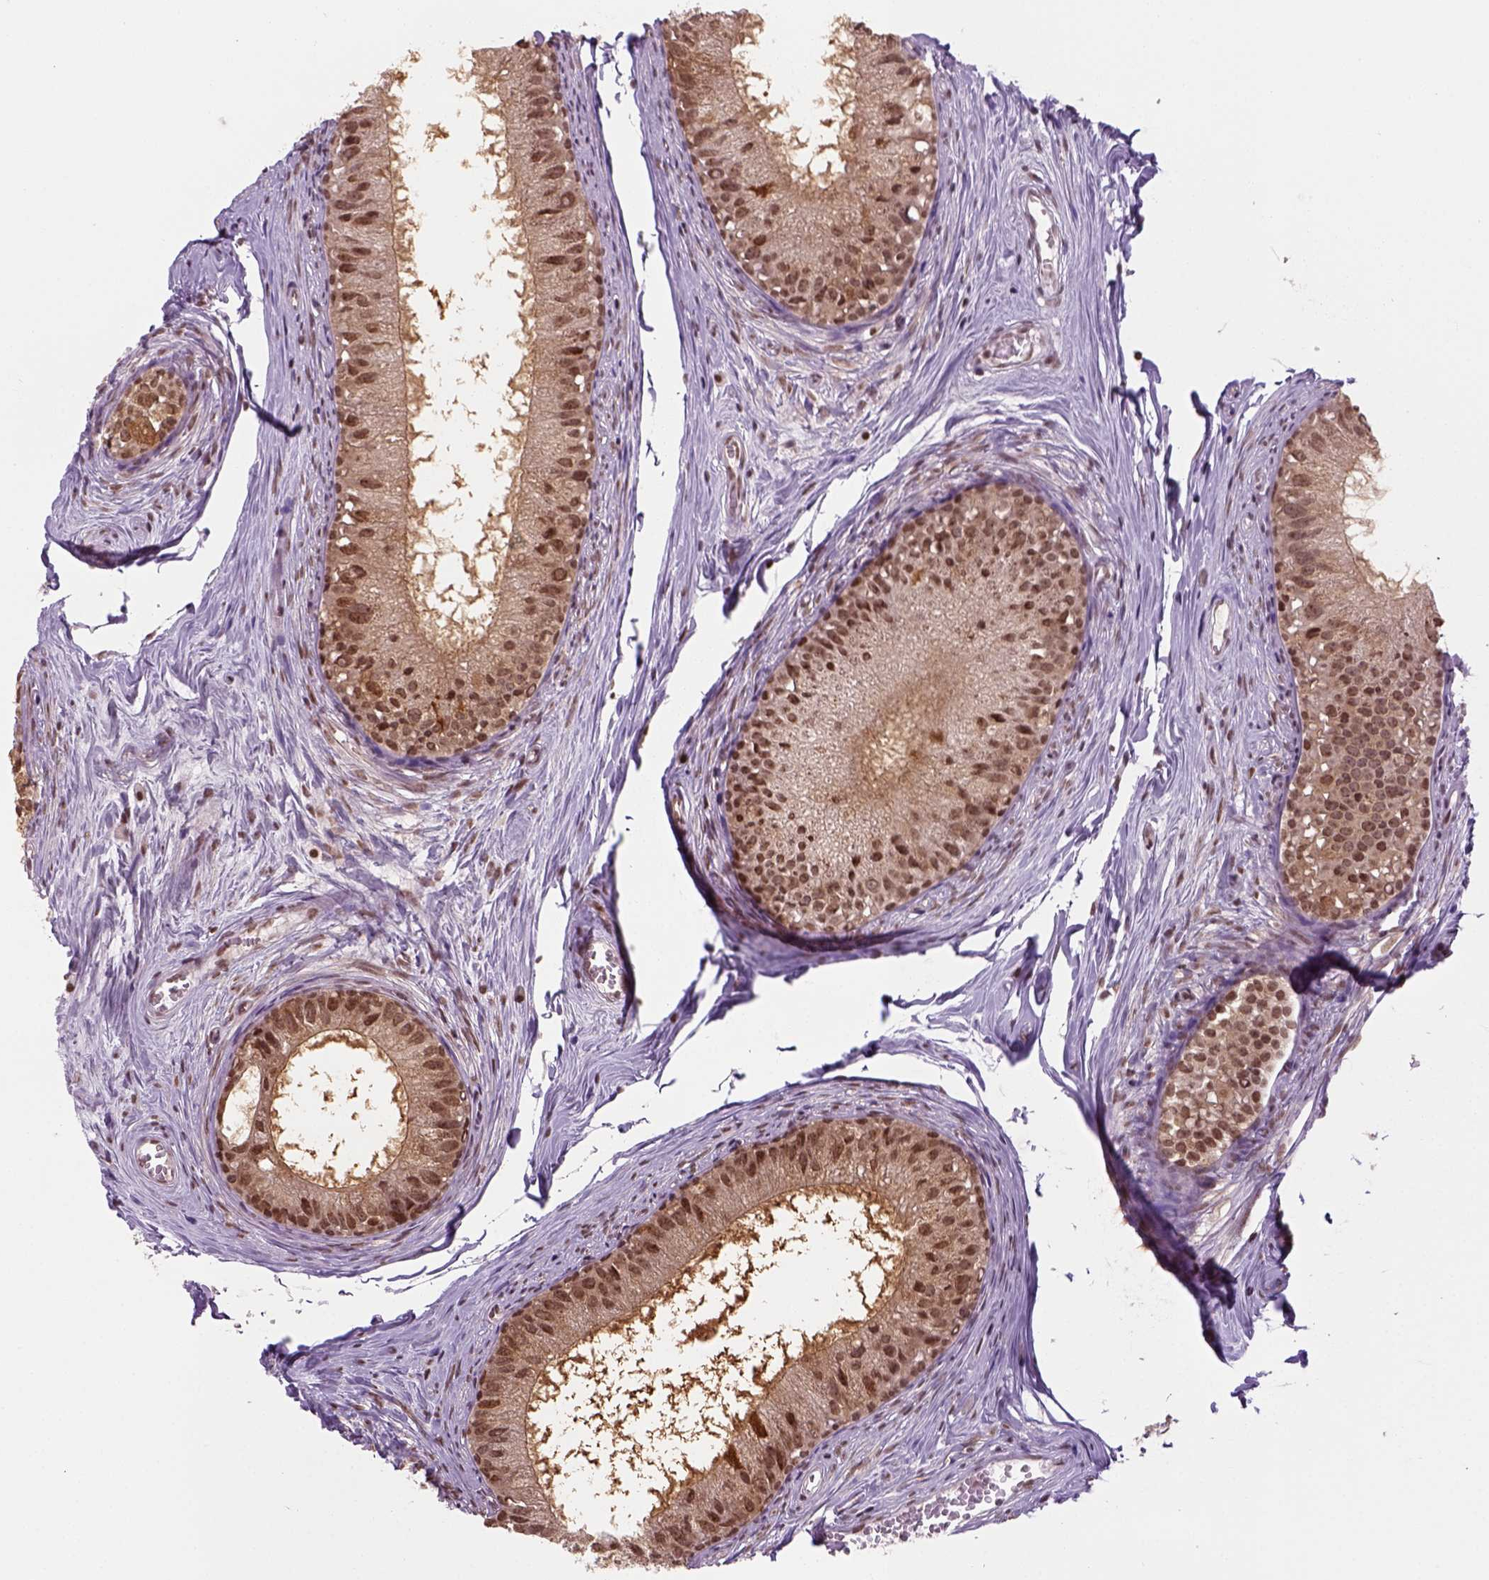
{"staining": {"intensity": "moderate", "quantity": ">75%", "location": "nuclear"}, "tissue": "epididymis", "cell_type": "Glandular cells", "image_type": "normal", "snomed": [{"axis": "morphology", "description": "Normal tissue, NOS"}, {"axis": "topography", "description": "Epididymis"}], "caption": "Protein expression by immunohistochemistry (IHC) shows moderate nuclear positivity in approximately >75% of glandular cells in benign epididymis.", "gene": "GOT1", "patient": {"sex": "male", "age": 45}}